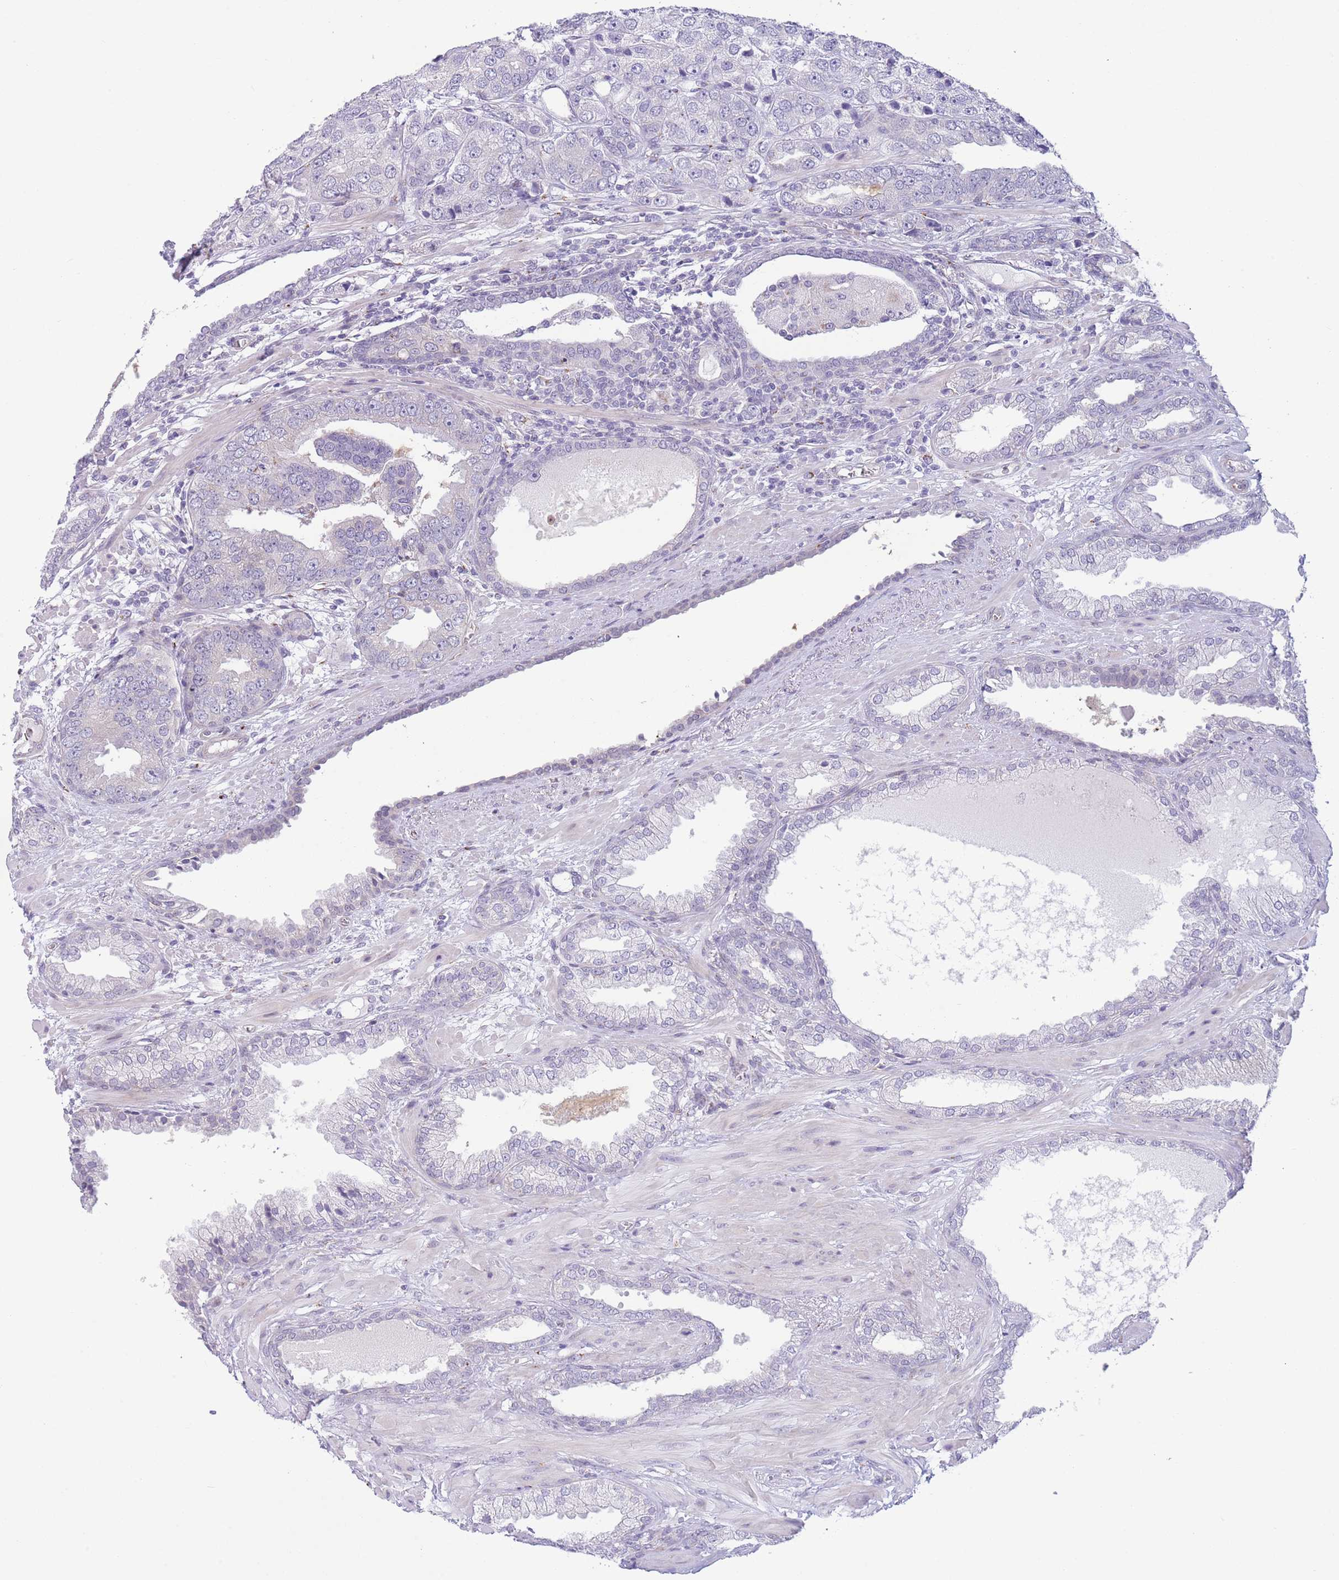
{"staining": {"intensity": "negative", "quantity": "none", "location": "none"}, "tissue": "prostate cancer", "cell_type": "Tumor cells", "image_type": "cancer", "snomed": [{"axis": "morphology", "description": "Adenocarcinoma, High grade"}, {"axis": "topography", "description": "Prostate"}], "caption": "DAB (3,3'-diaminobenzidine) immunohistochemical staining of prostate high-grade adenocarcinoma shows no significant staining in tumor cells.", "gene": "C20orf96", "patient": {"sex": "male", "age": 71}}